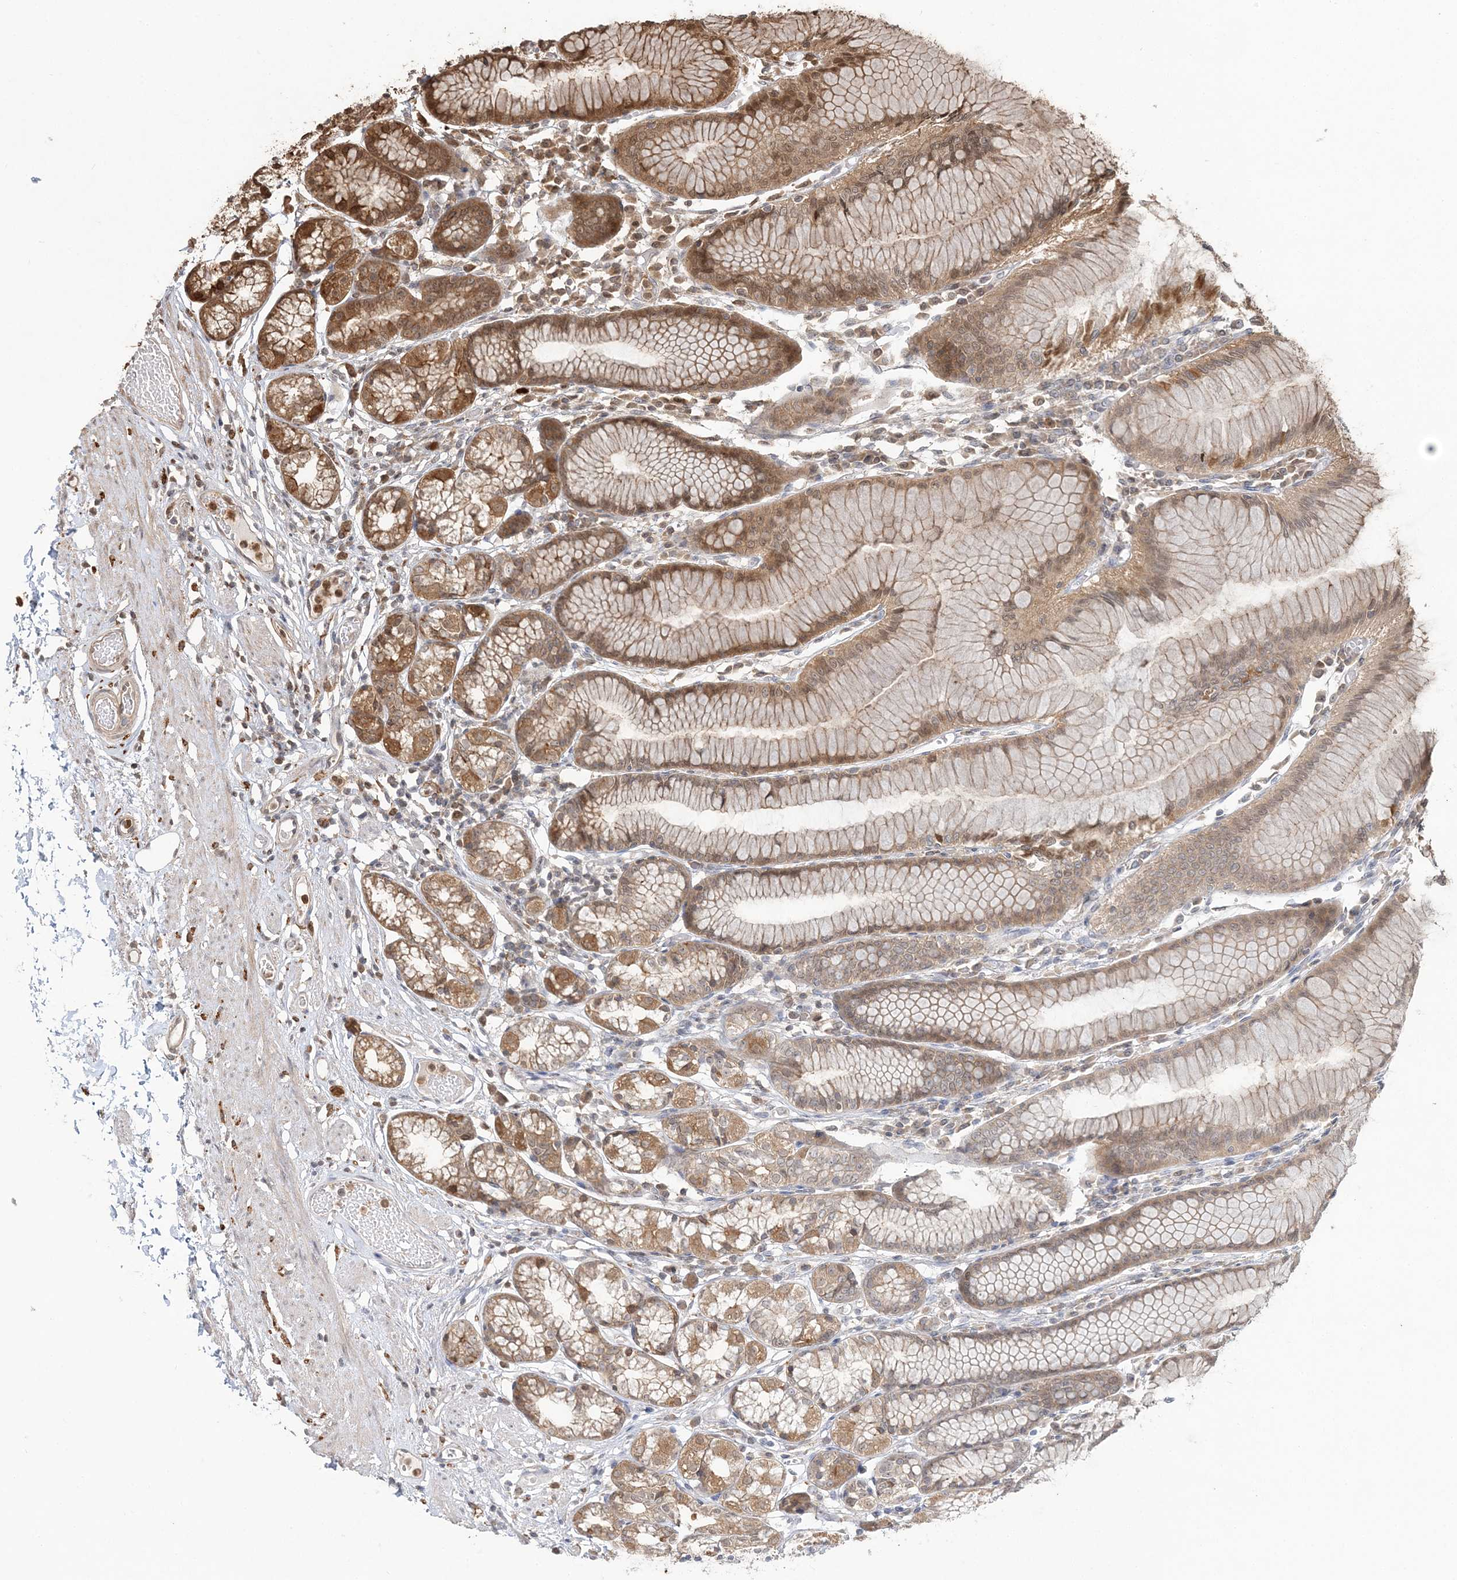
{"staining": {"intensity": "moderate", "quantity": ">75%", "location": "cytoplasmic/membranous,nuclear"}, "tissue": "stomach", "cell_type": "Glandular cells", "image_type": "normal", "snomed": [{"axis": "morphology", "description": "Normal tissue, NOS"}, {"axis": "topography", "description": "Stomach"}], "caption": "High-magnification brightfield microscopy of unremarkable stomach stained with DAB (3,3'-diaminobenzidine) (brown) and counterstained with hematoxylin (blue). glandular cells exhibit moderate cytoplasmic/membranous,nuclear expression is appreciated in about>75% of cells. (brown staining indicates protein expression, while blue staining denotes nuclei).", "gene": "CAB39", "patient": {"sex": "female", "age": 57}}